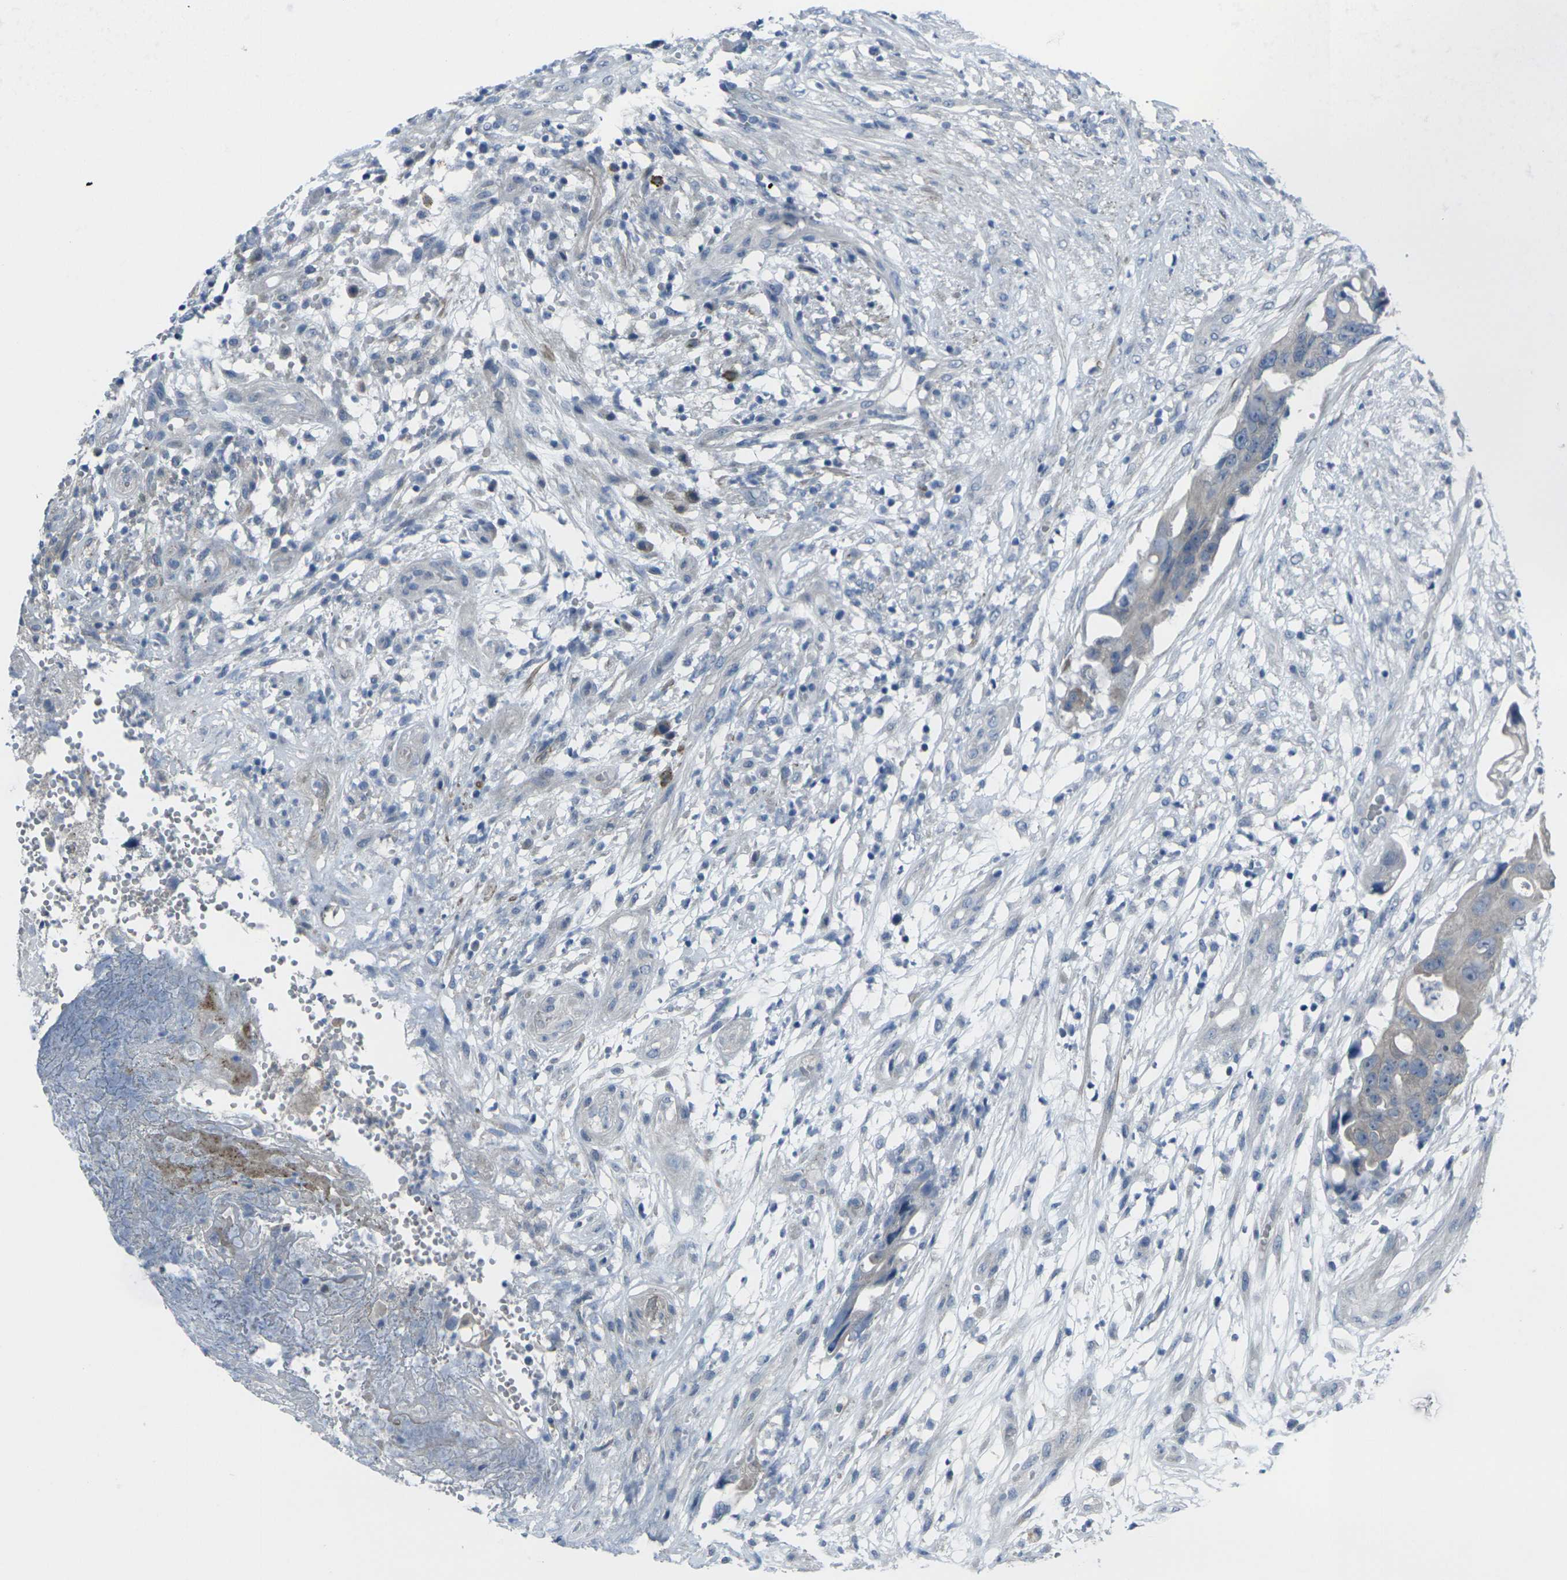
{"staining": {"intensity": "weak", "quantity": ">75%", "location": "cytoplasmic/membranous"}, "tissue": "colorectal cancer", "cell_type": "Tumor cells", "image_type": "cancer", "snomed": [{"axis": "morphology", "description": "Adenocarcinoma, NOS"}, {"axis": "topography", "description": "Colon"}], "caption": "A micrograph of colorectal cancer (adenocarcinoma) stained for a protein displays weak cytoplasmic/membranous brown staining in tumor cells. (Stains: DAB in brown, nuclei in blue, Microscopy: brightfield microscopy at high magnification).", "gene": "CCR10", "patient": {"sex": "female", "age": 57}}